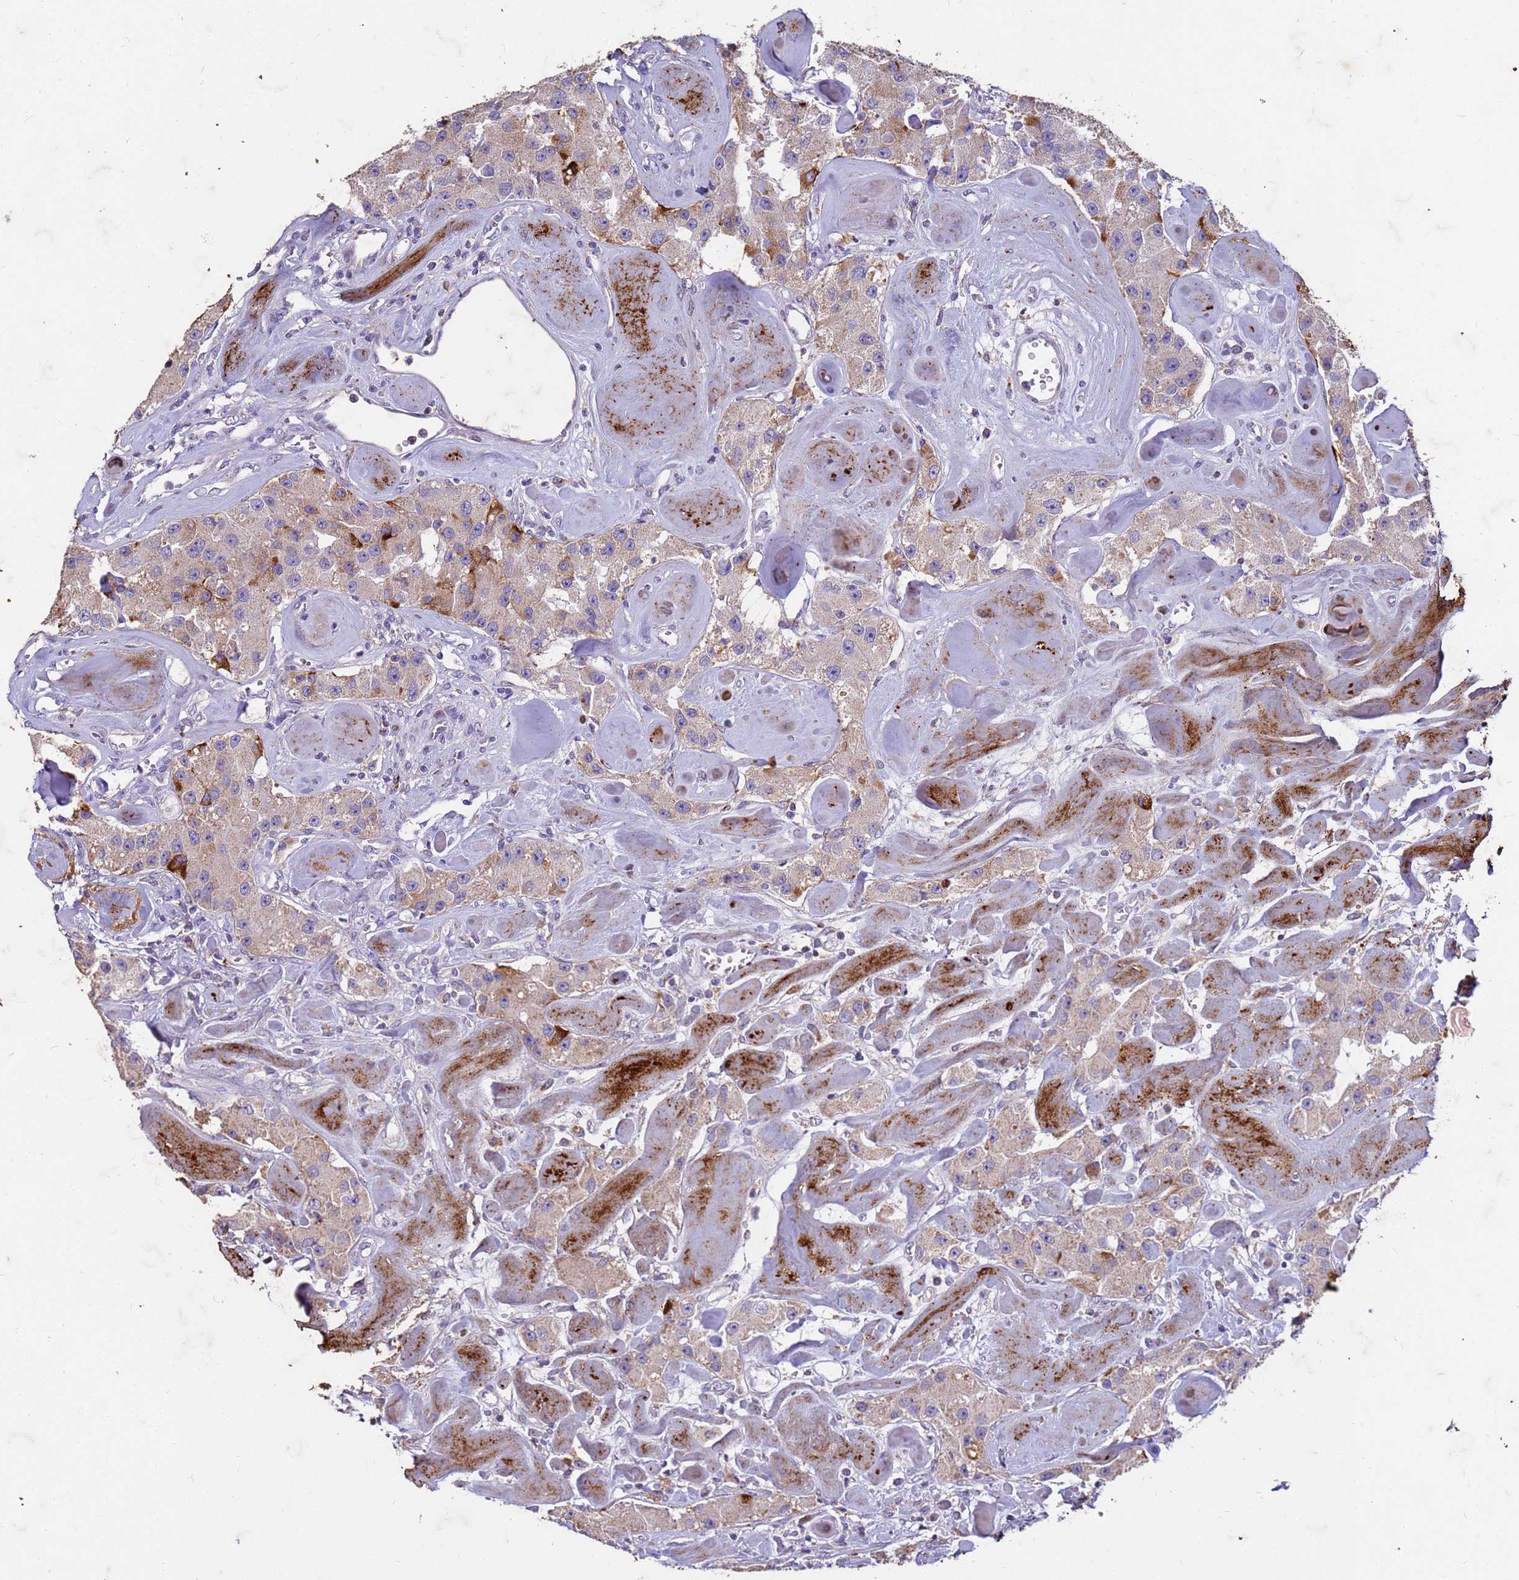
{"staining": {"intensity": "moderate", "quantity": "<25%", "location": "cytoplasmic/membranous"}, "tissue": "carcinoid", "cell_type": "Tumor cells", "image_type": "cancer", "snomed": [{"axis": "morphology", "description": "Carcinoid, malignant, NOS"}, {"axis": "topography", "description": "Pancreas"}], "caption": "Protein expression by immunohistochemistry demonstrates moderate cytoplasmic/membranous positivity in approximately <25% of tumor cells in carcinoid.", "gene": "SLC25A15", "patient": {"sex": "male", "age": 41}}